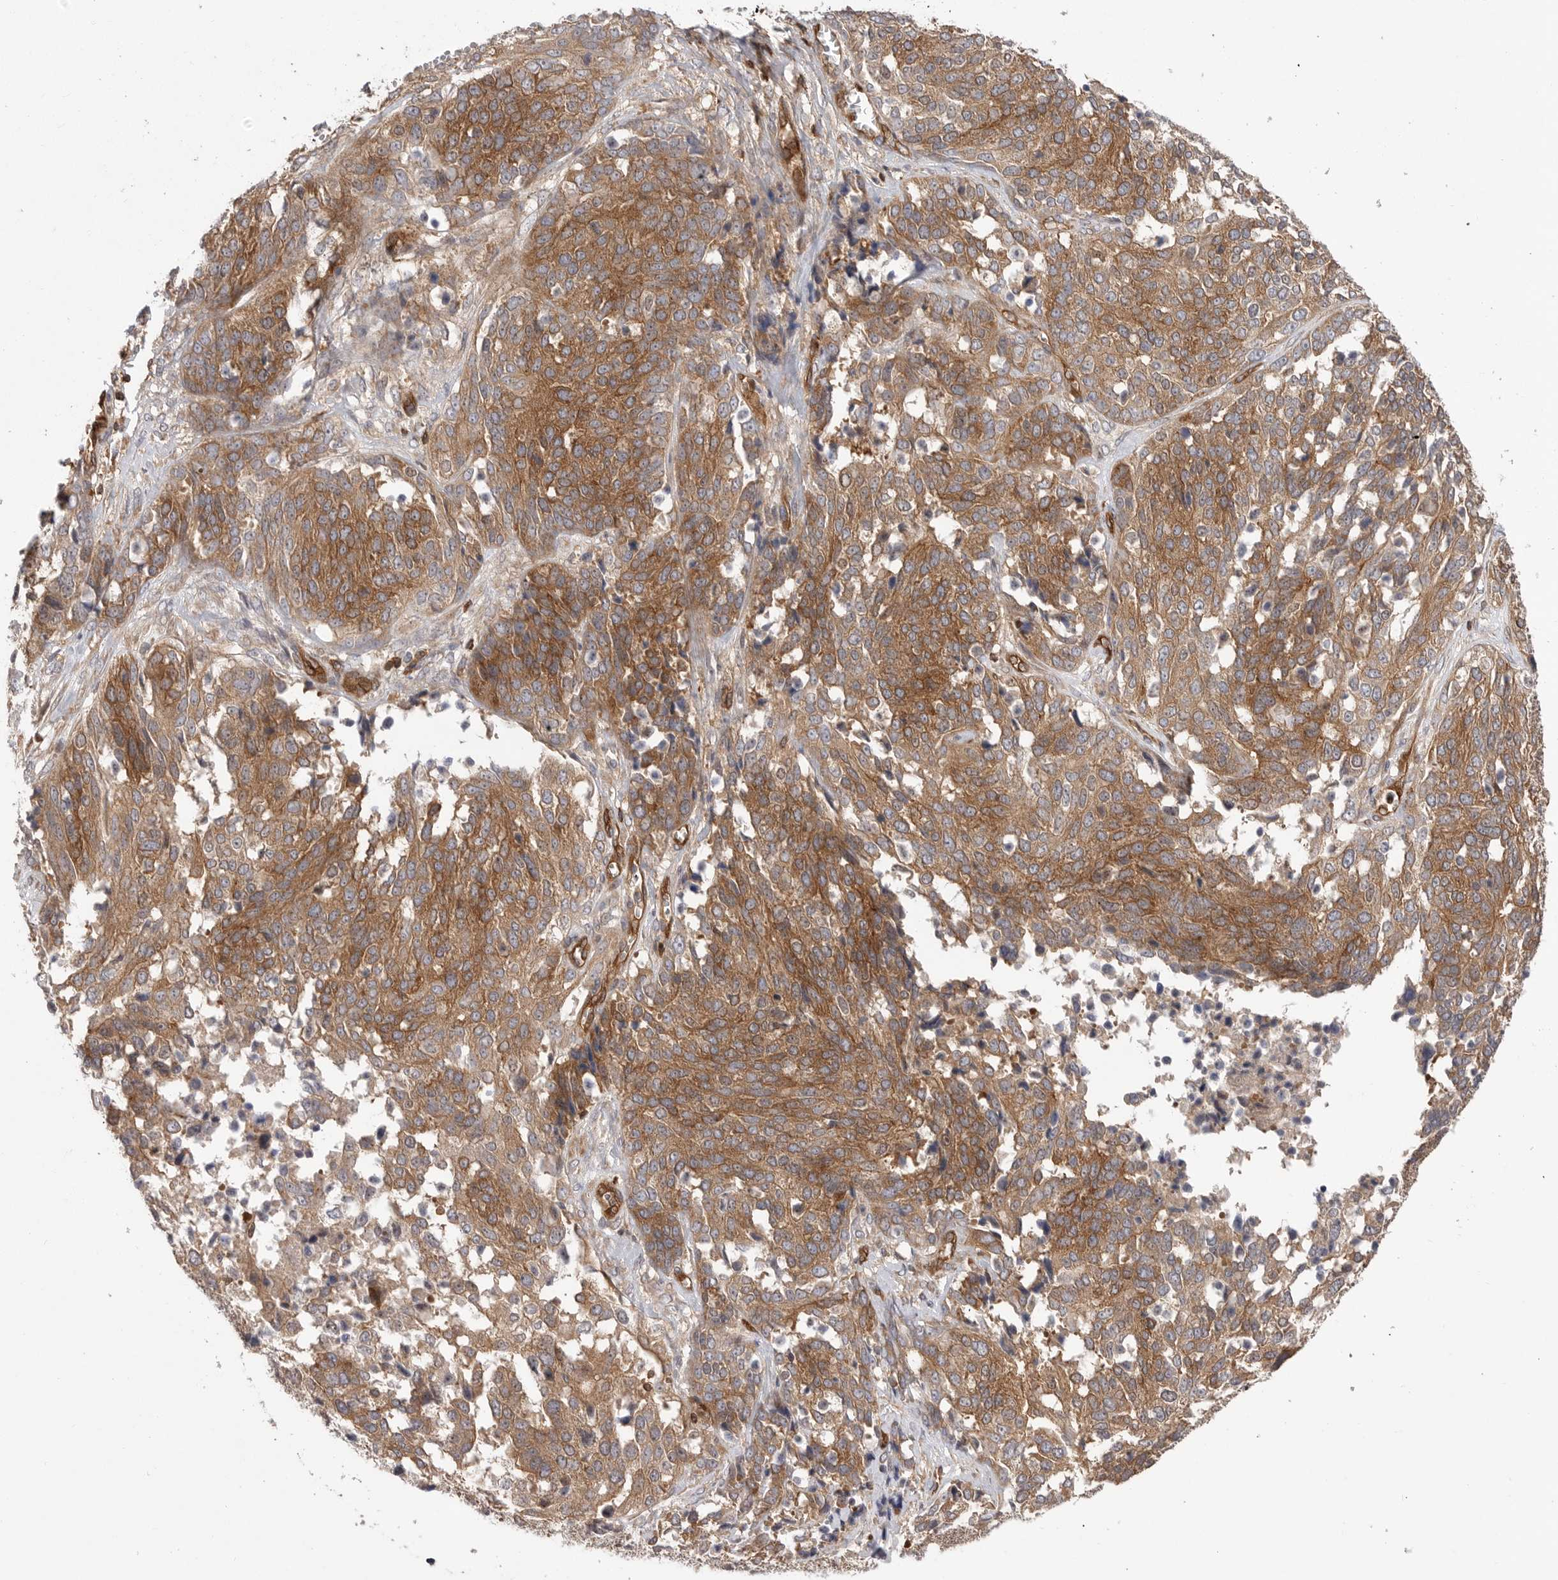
{"staining": {"intensity": "moderate", "quantity": ">75%", "location": "cytoplasmic/membranous"}, "tissue": "ovarian cancer", "cell_type": "Tumor cells", "image_type": "cancer", "snomed": [{"axis": "morphology", "description": "Cystadenocarcinoma, serous, NOS"}, {"axis": "topography", "description": "Ovary"}], "caption": "A histopathology image of human ovarian cancer stained for a protein shows moderate cytoplasmic/membranous brown staining in tumor cells.", "gene": "PRKCH", "patient": {"sex": "female", "age": 44}}